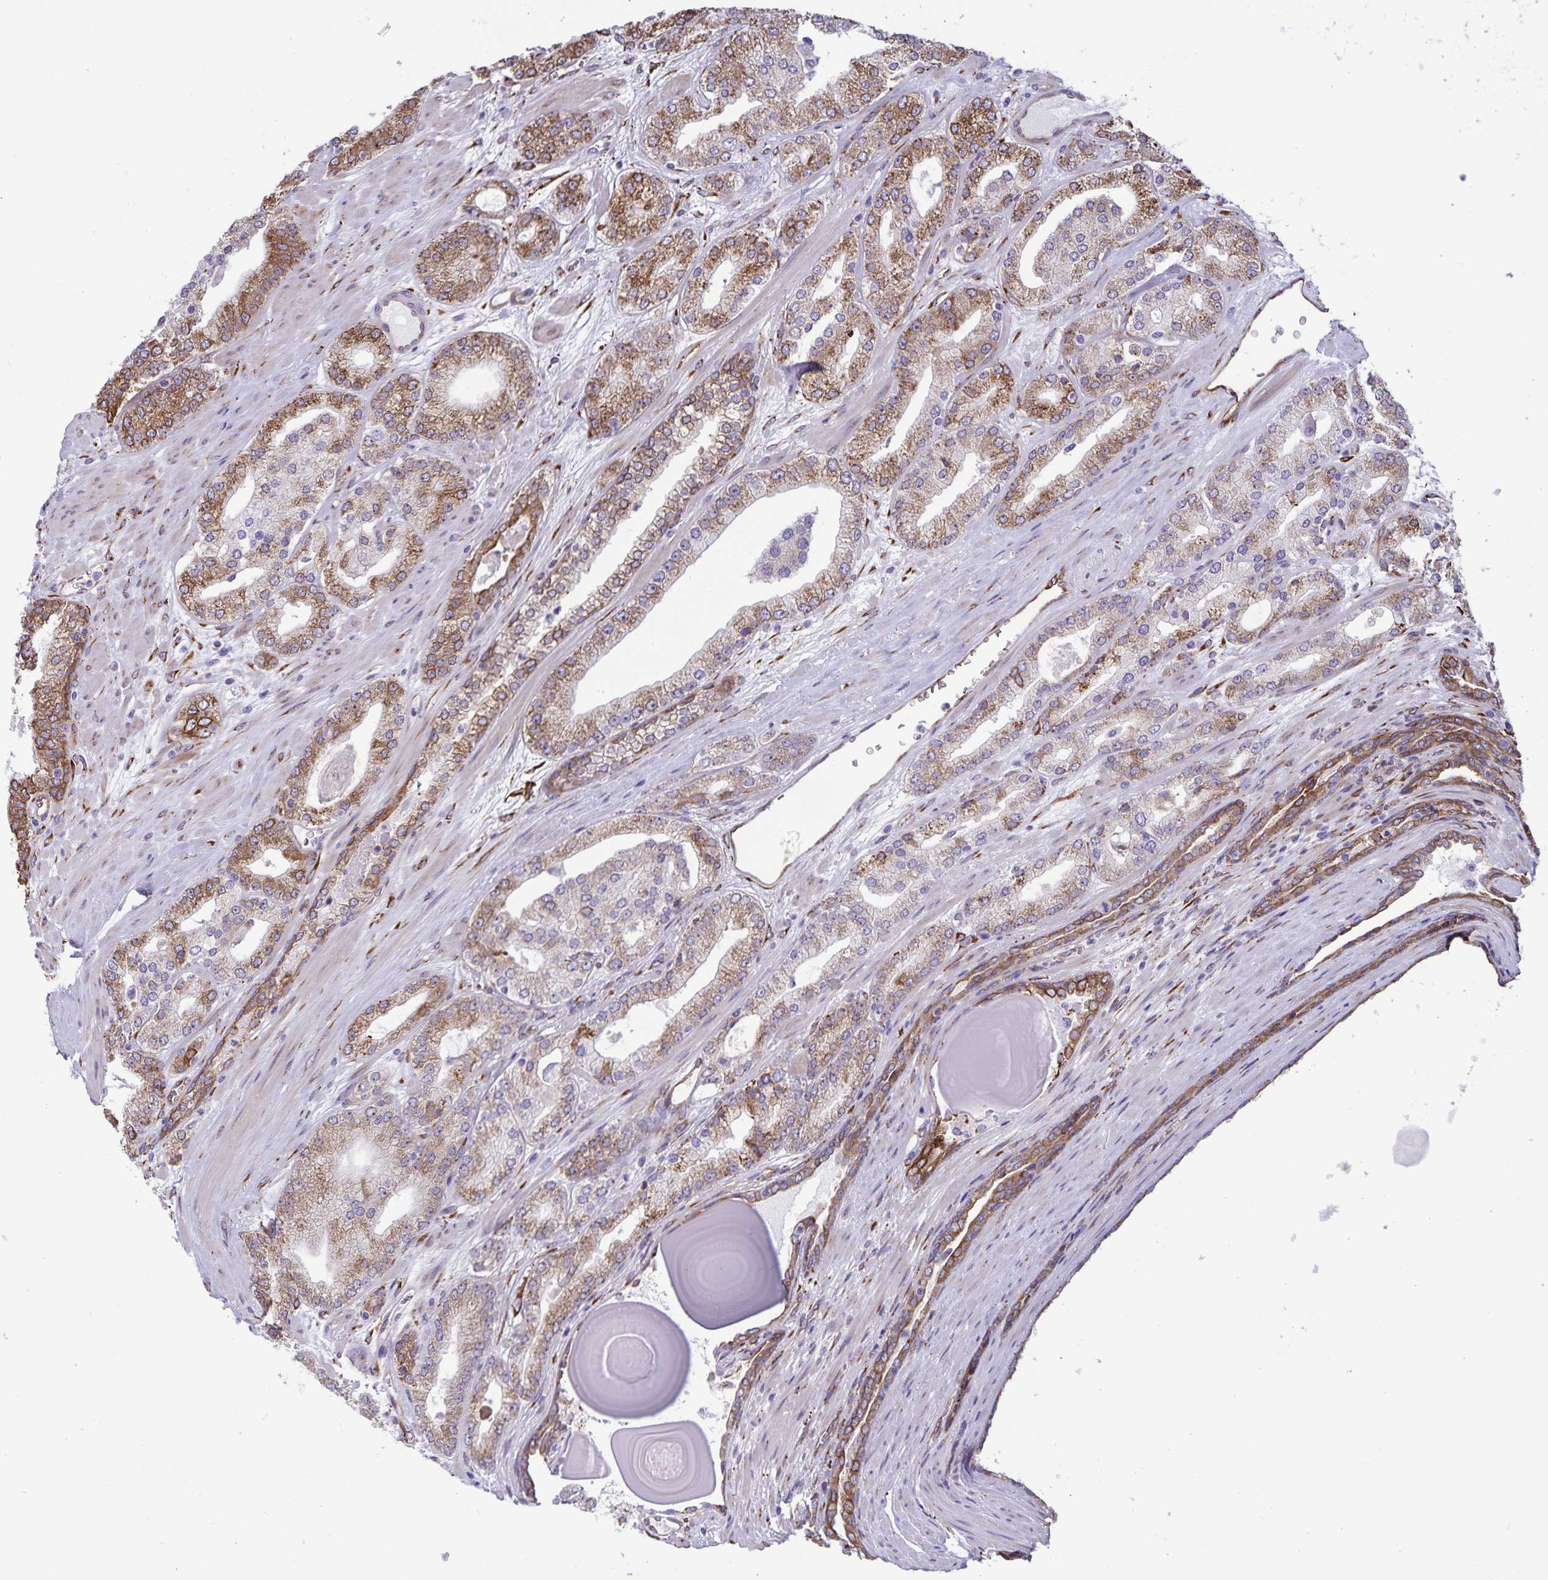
{"staining": {"intensity": "moderate", "quantity": "25%-75%", "location": "cytoplasmic/membranous"}, "tissue": "prostate cancer", "cell_type": "Tumor cells", "image_type": "cancer", "snomed": [{"axis": "morphology", "description": "Adenocarcinoma, High grade"}, {"axis": "topography", "description": "Prostate"}], "caption": "Immunohistochemistry photomicrograph of prostate high-grade adenocarcinoma stained for a protein (brown), which reveals medium levels of moderate cytoplasmic/membranous positivity in about 25%-75% of tumor cells.", "gene": "RCN1", "patient": {"sex": "male", "age": 64}}